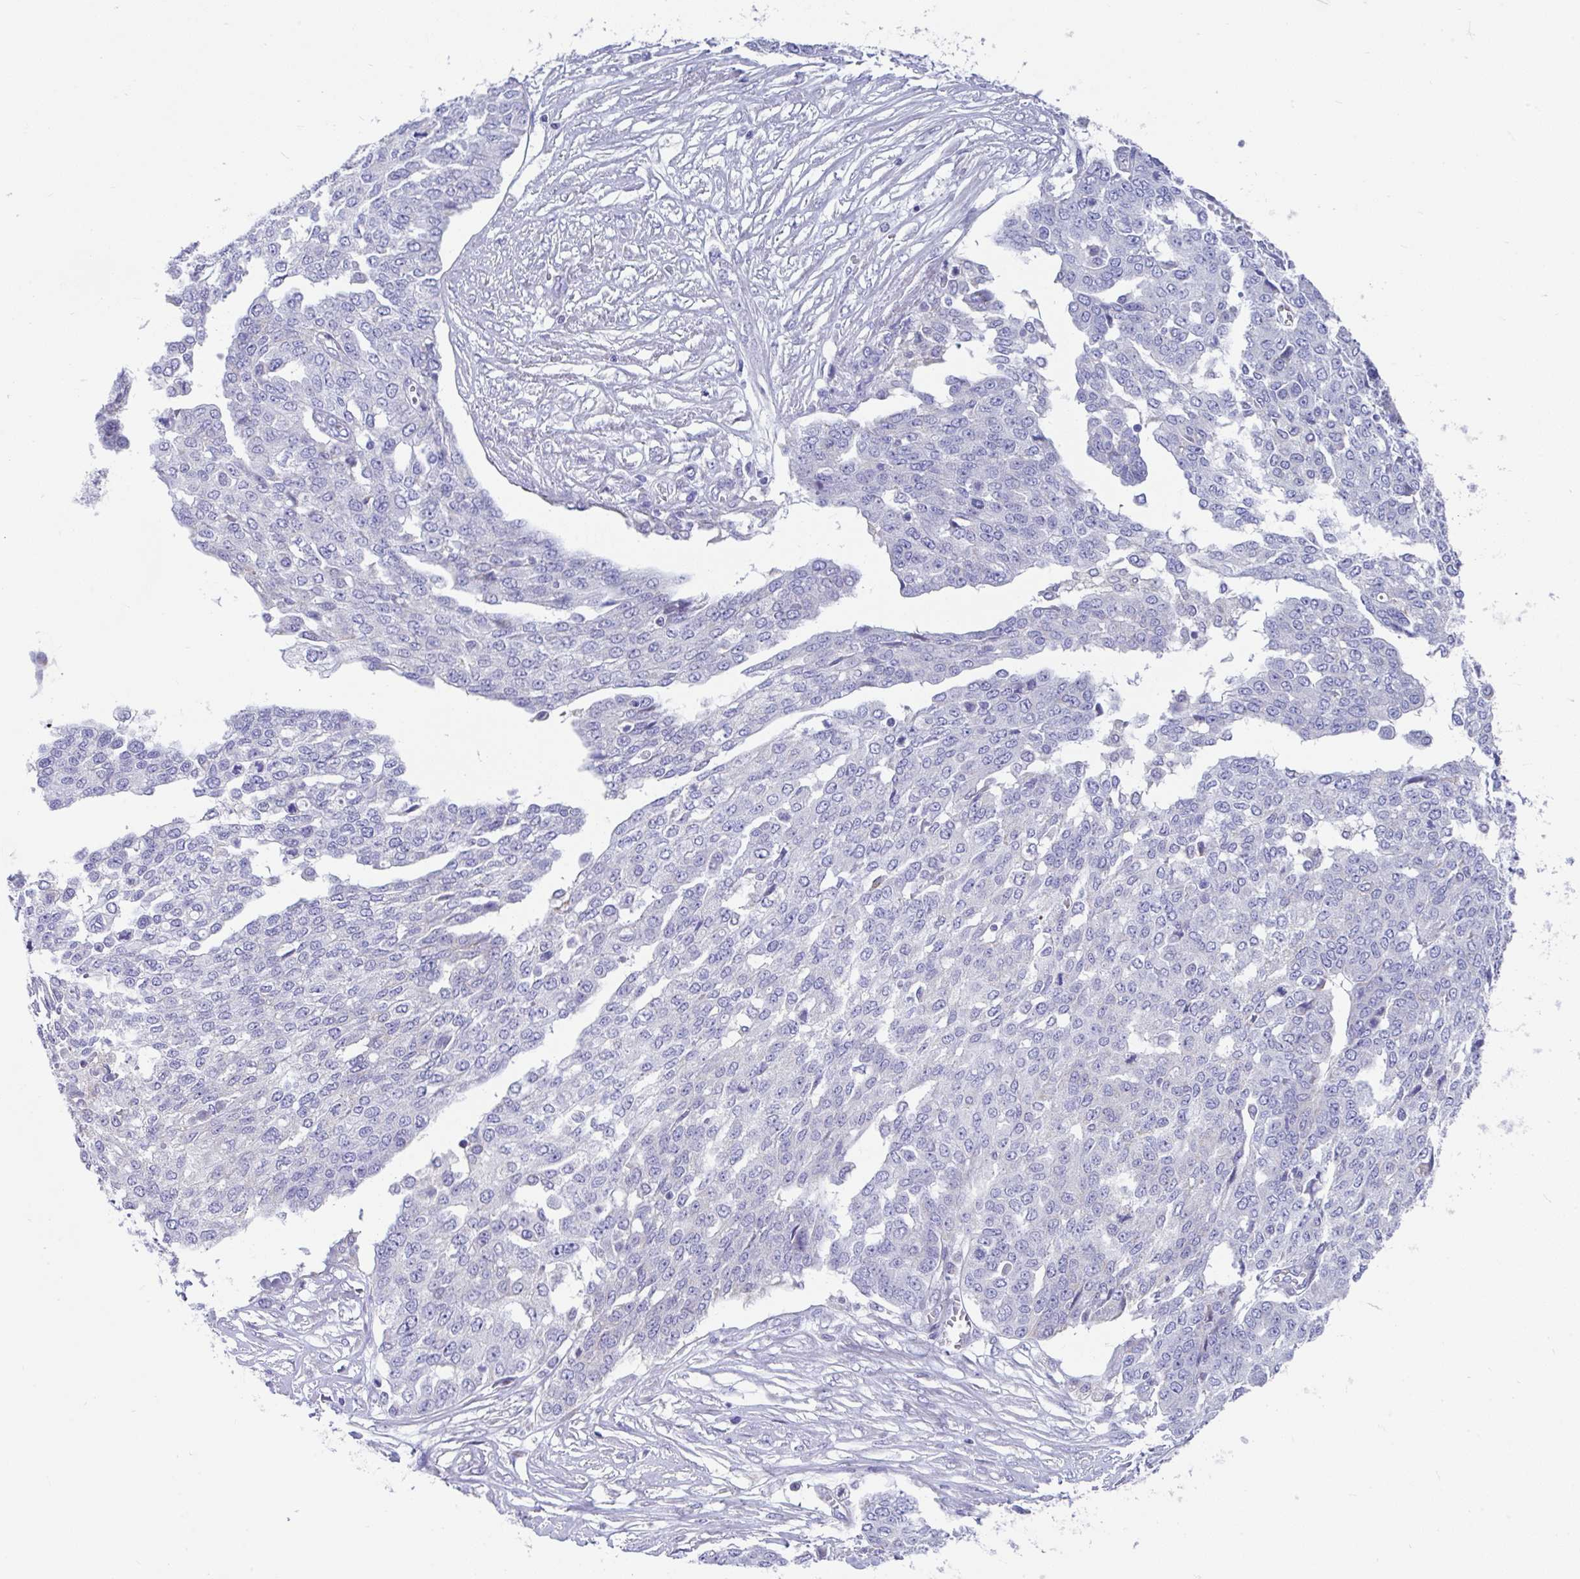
{"staining": {"intensity": "negative", "quantity": "none", "location": "none"}, "tissue": "ovarian cancer", "cell_type": "Tumor cells", "image_type": "cancer", "snomed": [{"axis": "morphology", "description": "Cystadenocarcinoma, serous, NOS"}, {"axis": "topography", "description": "Soft tissue"}, {"axis": "topography", "description": "Ovary"}], "caption": "Immunohistochemical staining of human serous cystadenocarcinoma (ovarian) displays no significant positivity in tumor cells. (Brightfield microscopy of DAB IHC at high magnification).", "gene": "CCSAP", "patient": {"sex": "female", "age": 57}}